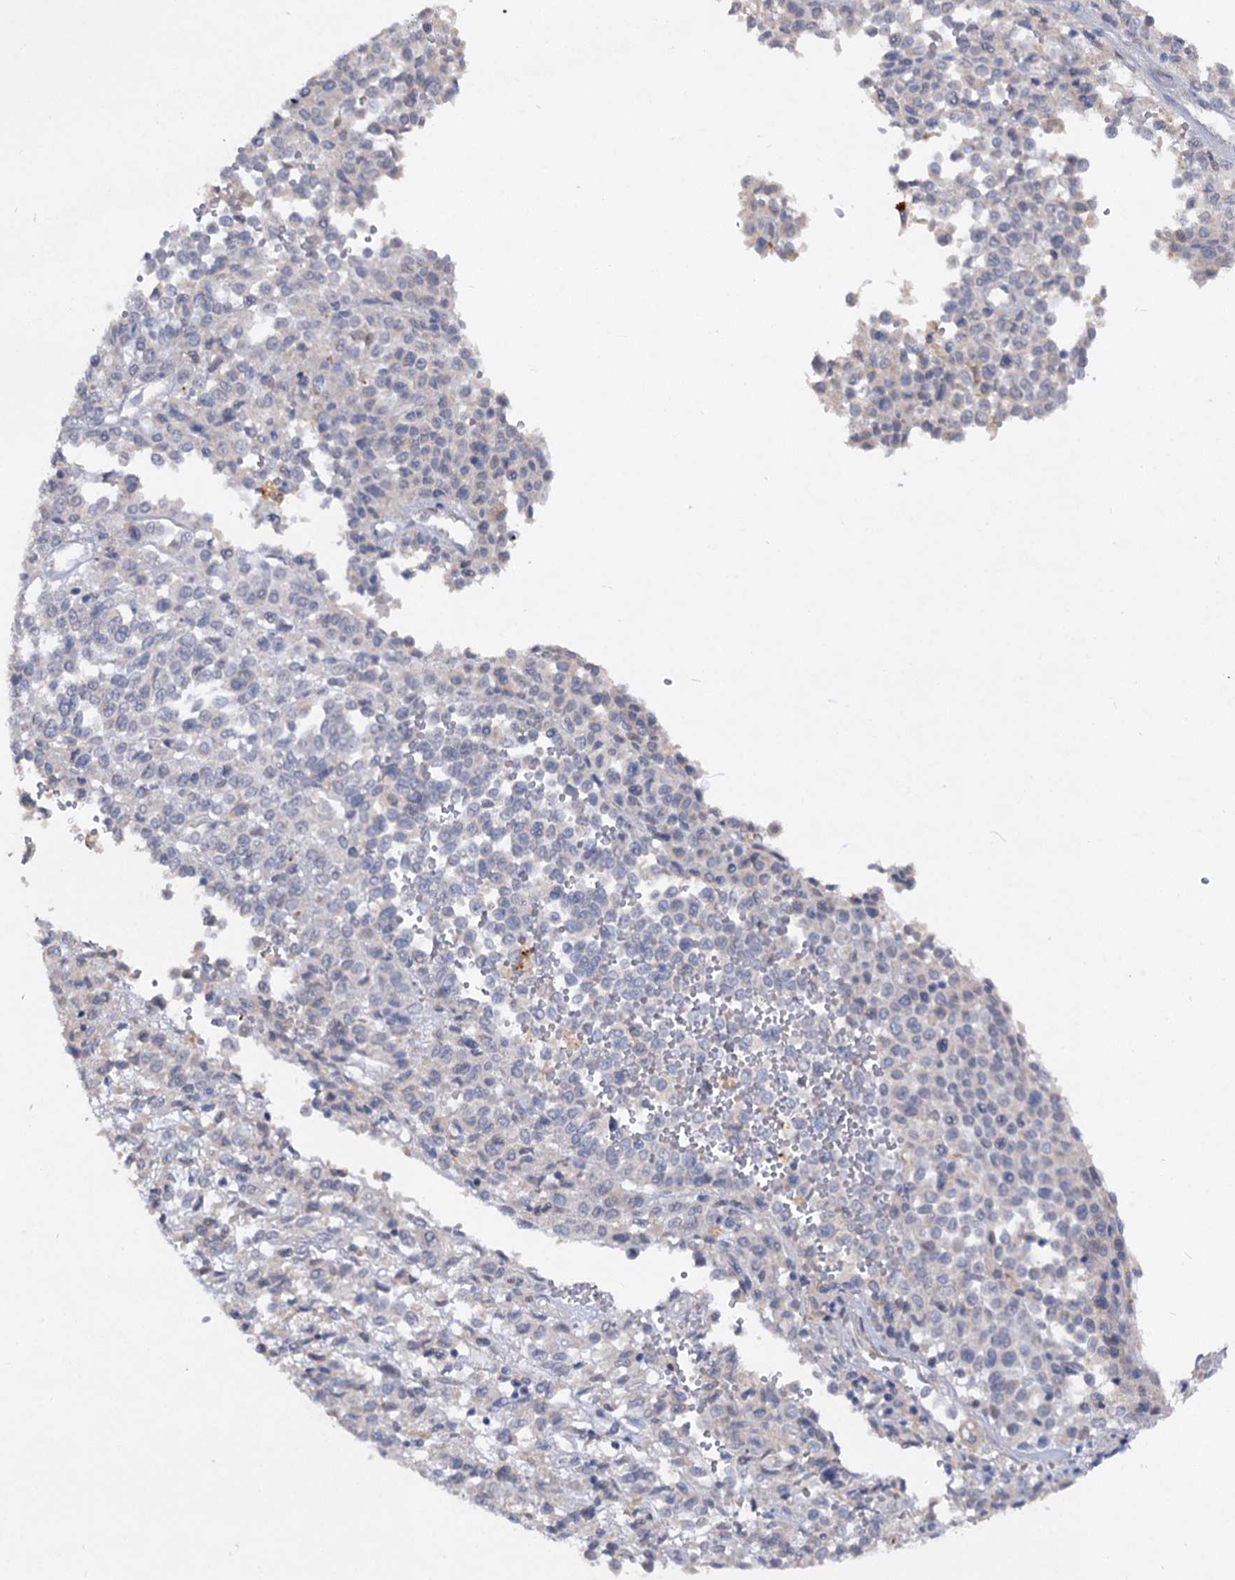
{"staining": {"intensity": "negative", "quantity": "none", "location": "none"}, "tissue": "melanoma", "cell_type": "Tumor cells", "image_type": "cancer", "snomed": [{"axis": "morphology", "description": "Malignant melanoma, Metastatic site"}, {"axis": "topography", "description": "Pancreas"}], "caption": "The photomicrograph demonstrates no staining of tumor cells in malignant melanoma (metastatic site).", "gene": "ATP4A", "patient": {"sex": "female", "age": 30}}